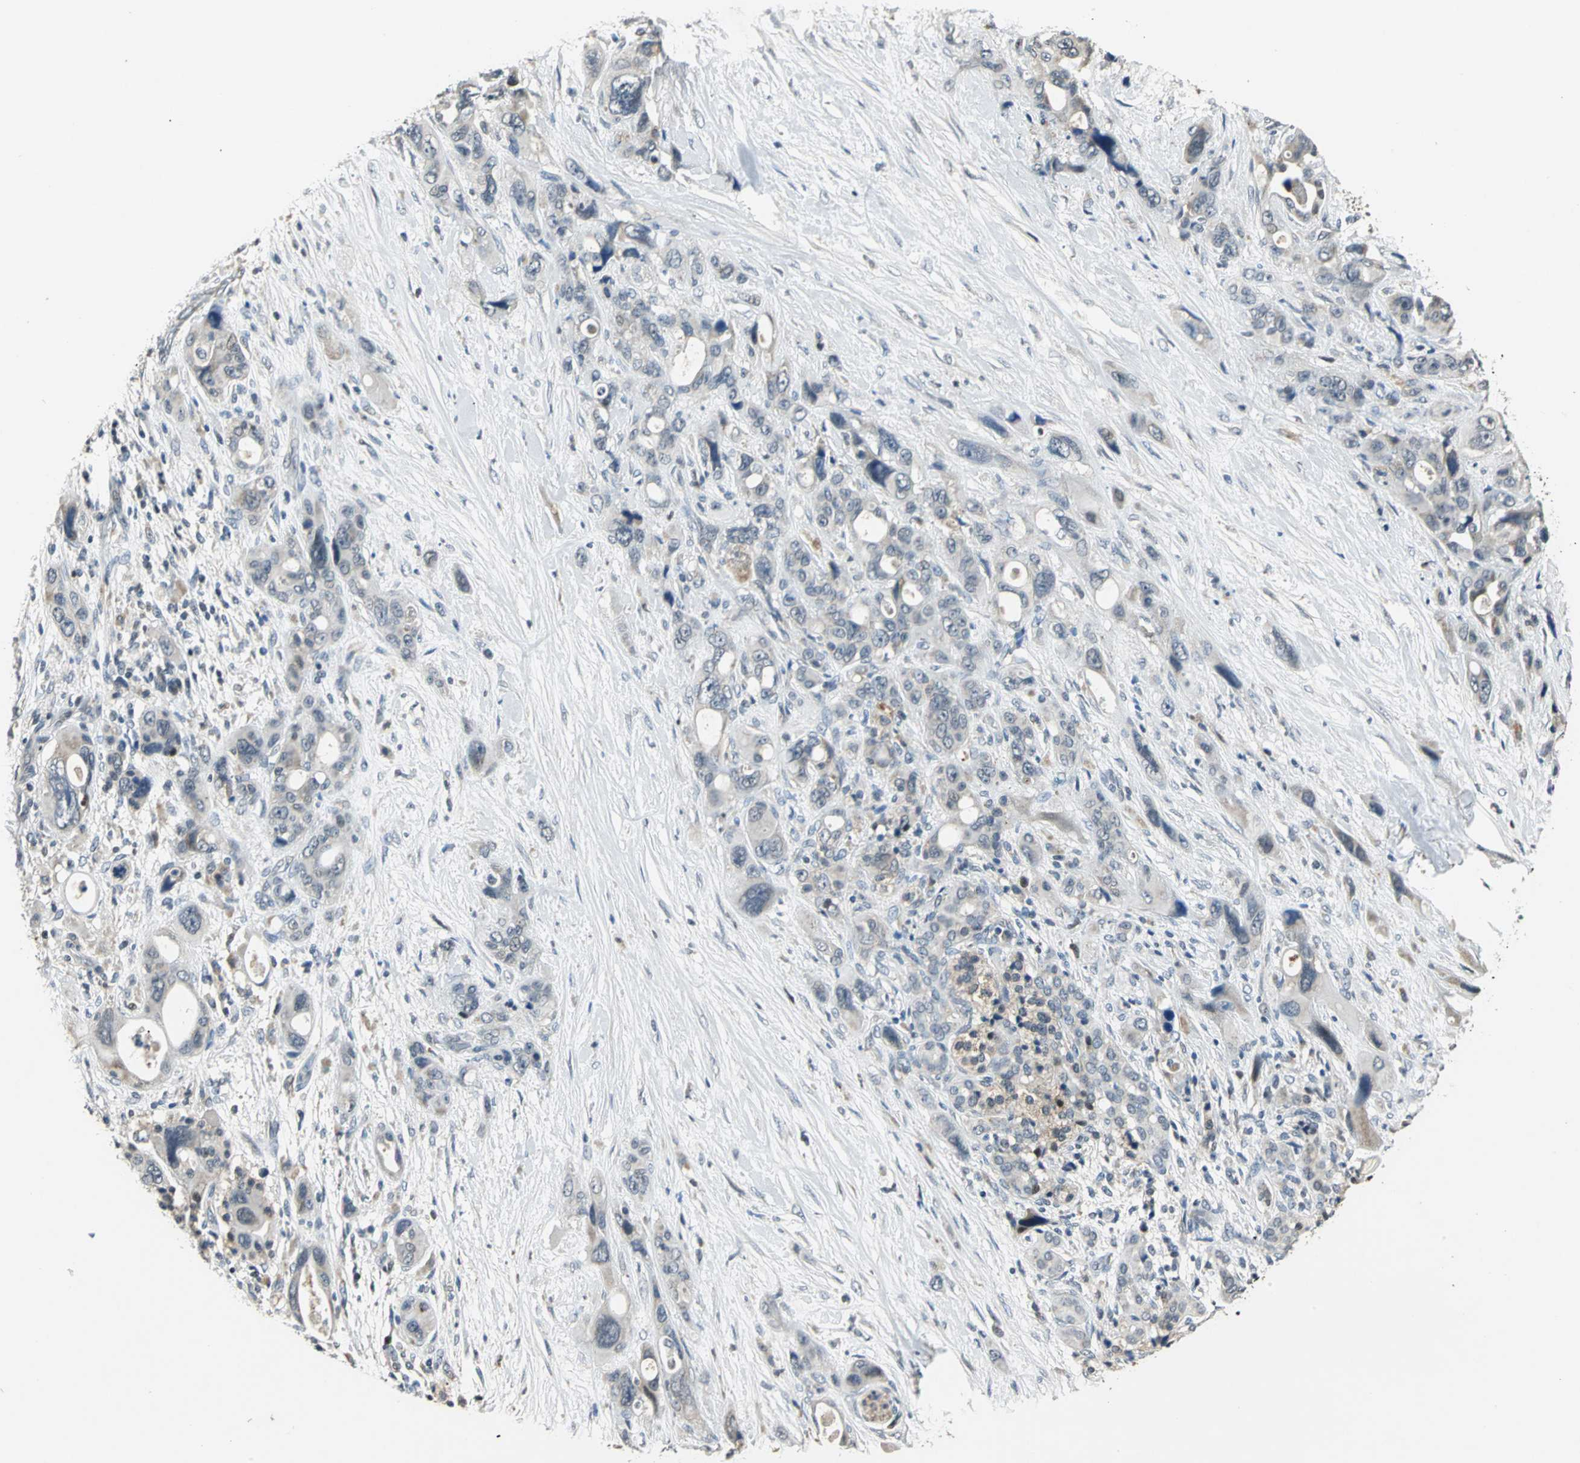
{"staining": {"intensity": "weak", "quantity": "<25%", "location": "cytoplasmic/membranous"}, "tissue": "pancreatic cancer", "cell_type": "Tumor cells", "image_type": "cancer", "snomed": [{"axis": "morphology", "description": "Adenocarcinoma, NOS"}, {"axis": "topography", "description": "Pancreas"}], "caption": "Pancreatic cancer (adenocarcinoma) was stained to show a protein in brown. There is no significant positivity in tumor cells. Nuclei are stained in blue.", "gene": "JADE3", "patient": {"sex": "male", "age": 46}}